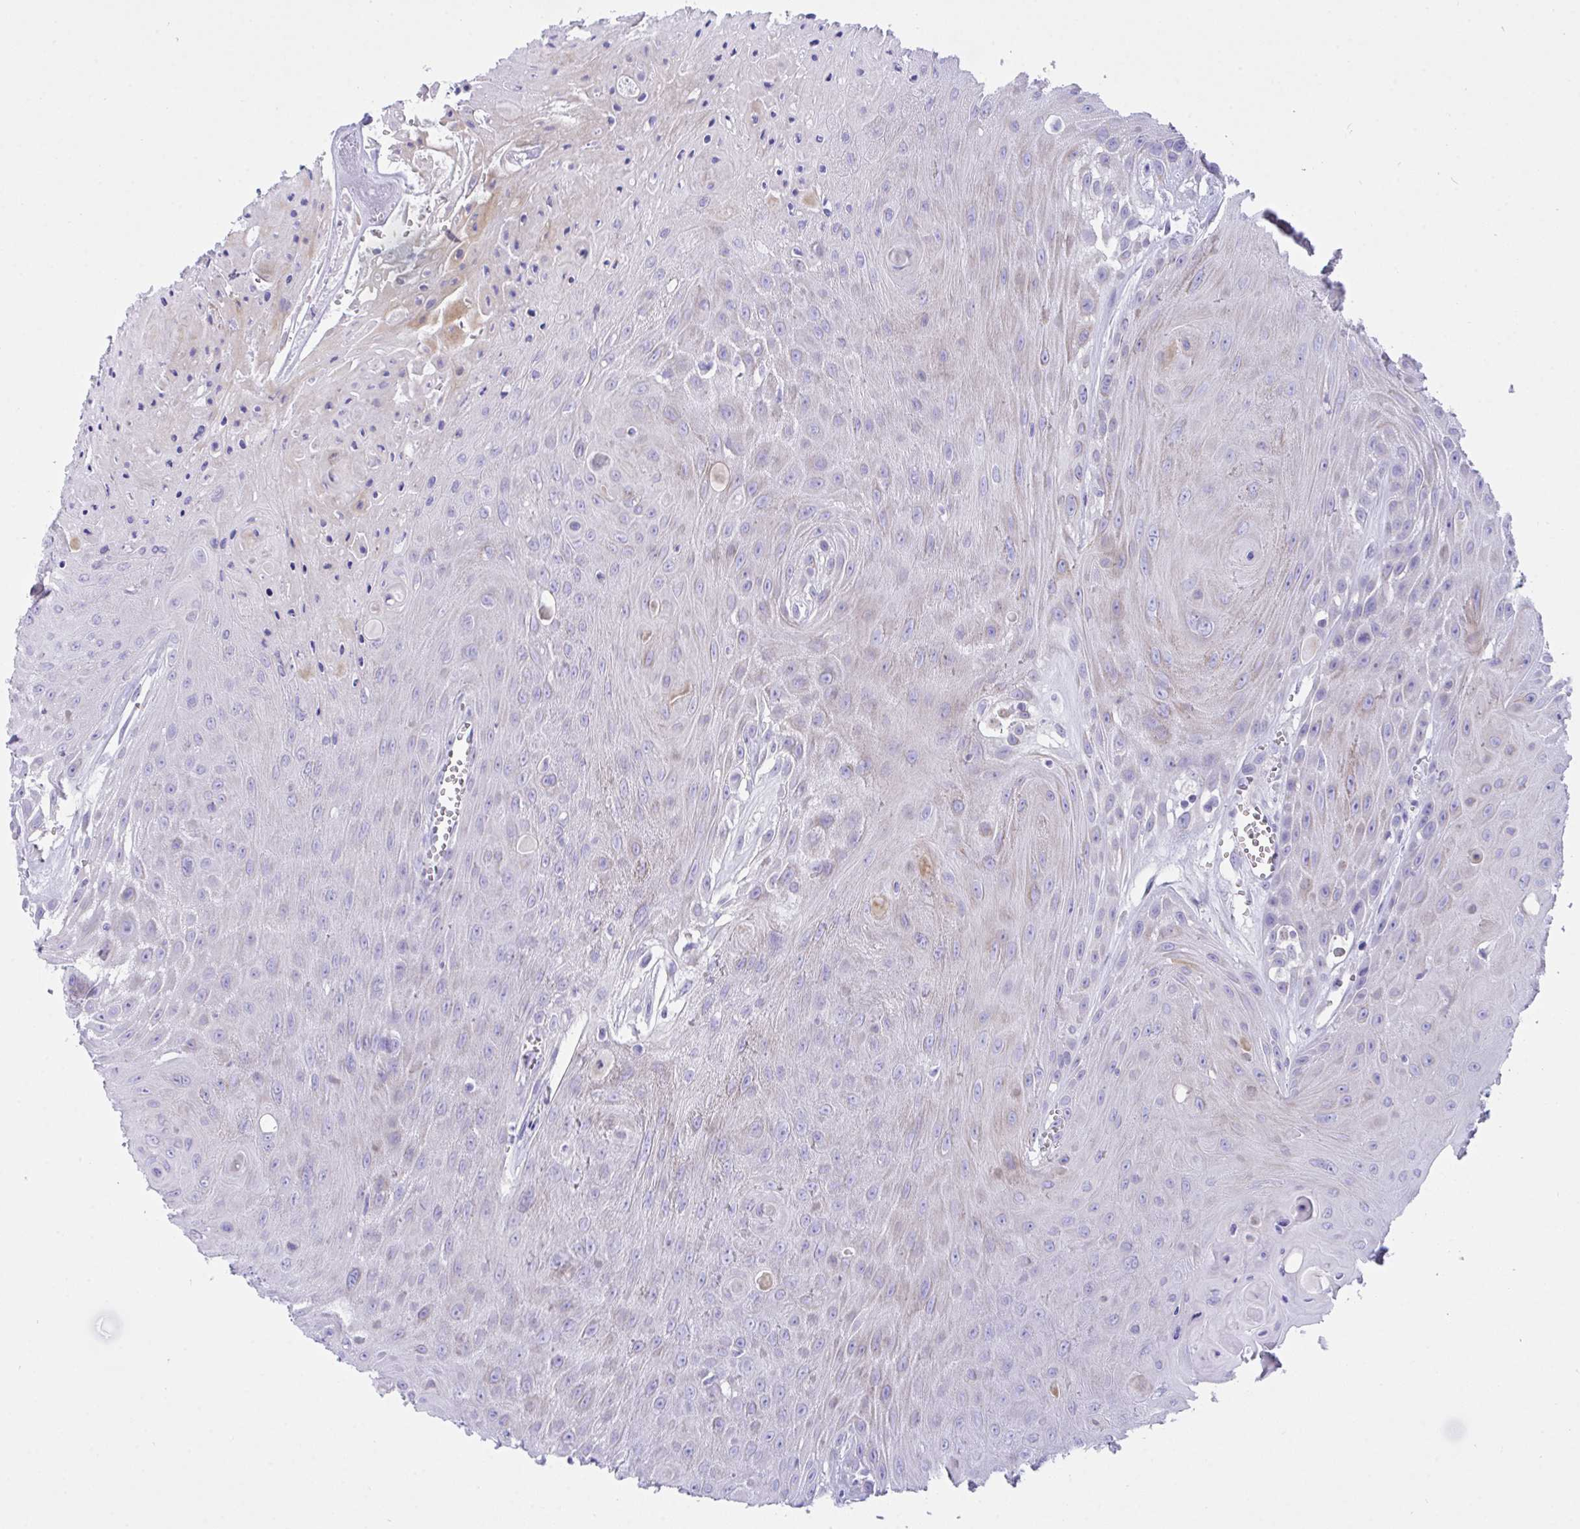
{"staining": {"intensity": "negative", "quantity": "none", "location": "none"}, "tissue": "head and neck cancer", "cell_type": "Tumor cells", "image_type": "cancer", "snomed": [{"axis": "morphology", "description": "Squamous cell carcinoma, NOS"}, {"axis": "topography", "description": "Oral tissue"}, {"axis": "topography", "description": "Head-Neck"}], "caption": "Tumor cells show no significant protein positivity in head and neck squamous cell carcinoma.", "gene": "TMEM106B", "patient": {"sex": "male", "age": 81}}